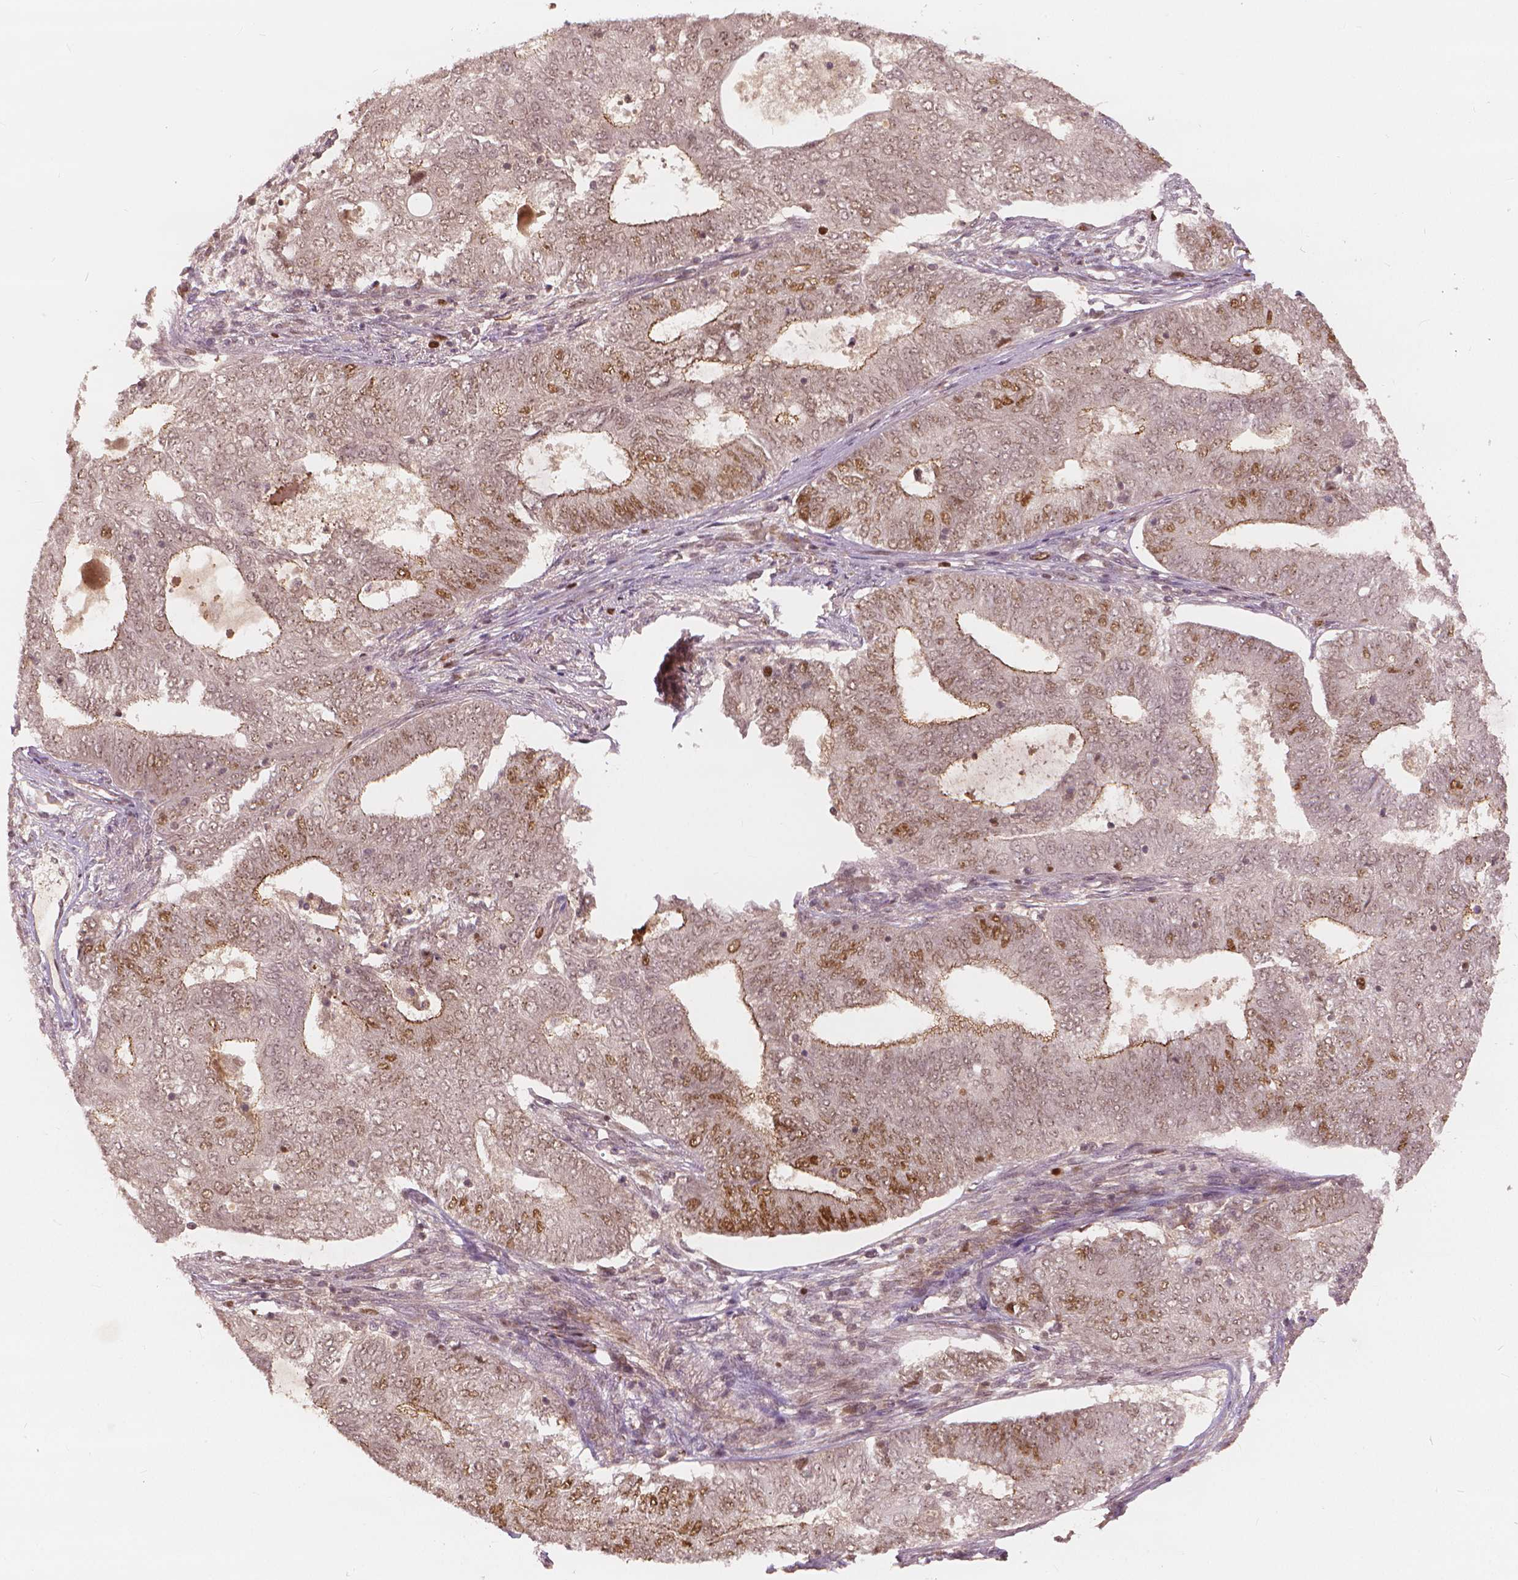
{"staining": {"intensity": "moderate", "quantity": "25%-75%", "location": "nuclear"}, "tissue": "endometrial cancer", "cell_type": "Tumor cells", "image_type": "cancer", "snomed": [{"axis": "morphology", "description": "Adenocarcinoma, NOS"}, {"axis": "topography", "description": "Endometrium"}], "caption": "Immunohistochemistry histopathology image of endometrial cancer stained for a protein (brown), which shows medium levels of moderate nuclear staining in approximately 25%-75% of tumor cells.", "gene": "NSD2", "patient": {"sex": "female", "age": 62}}